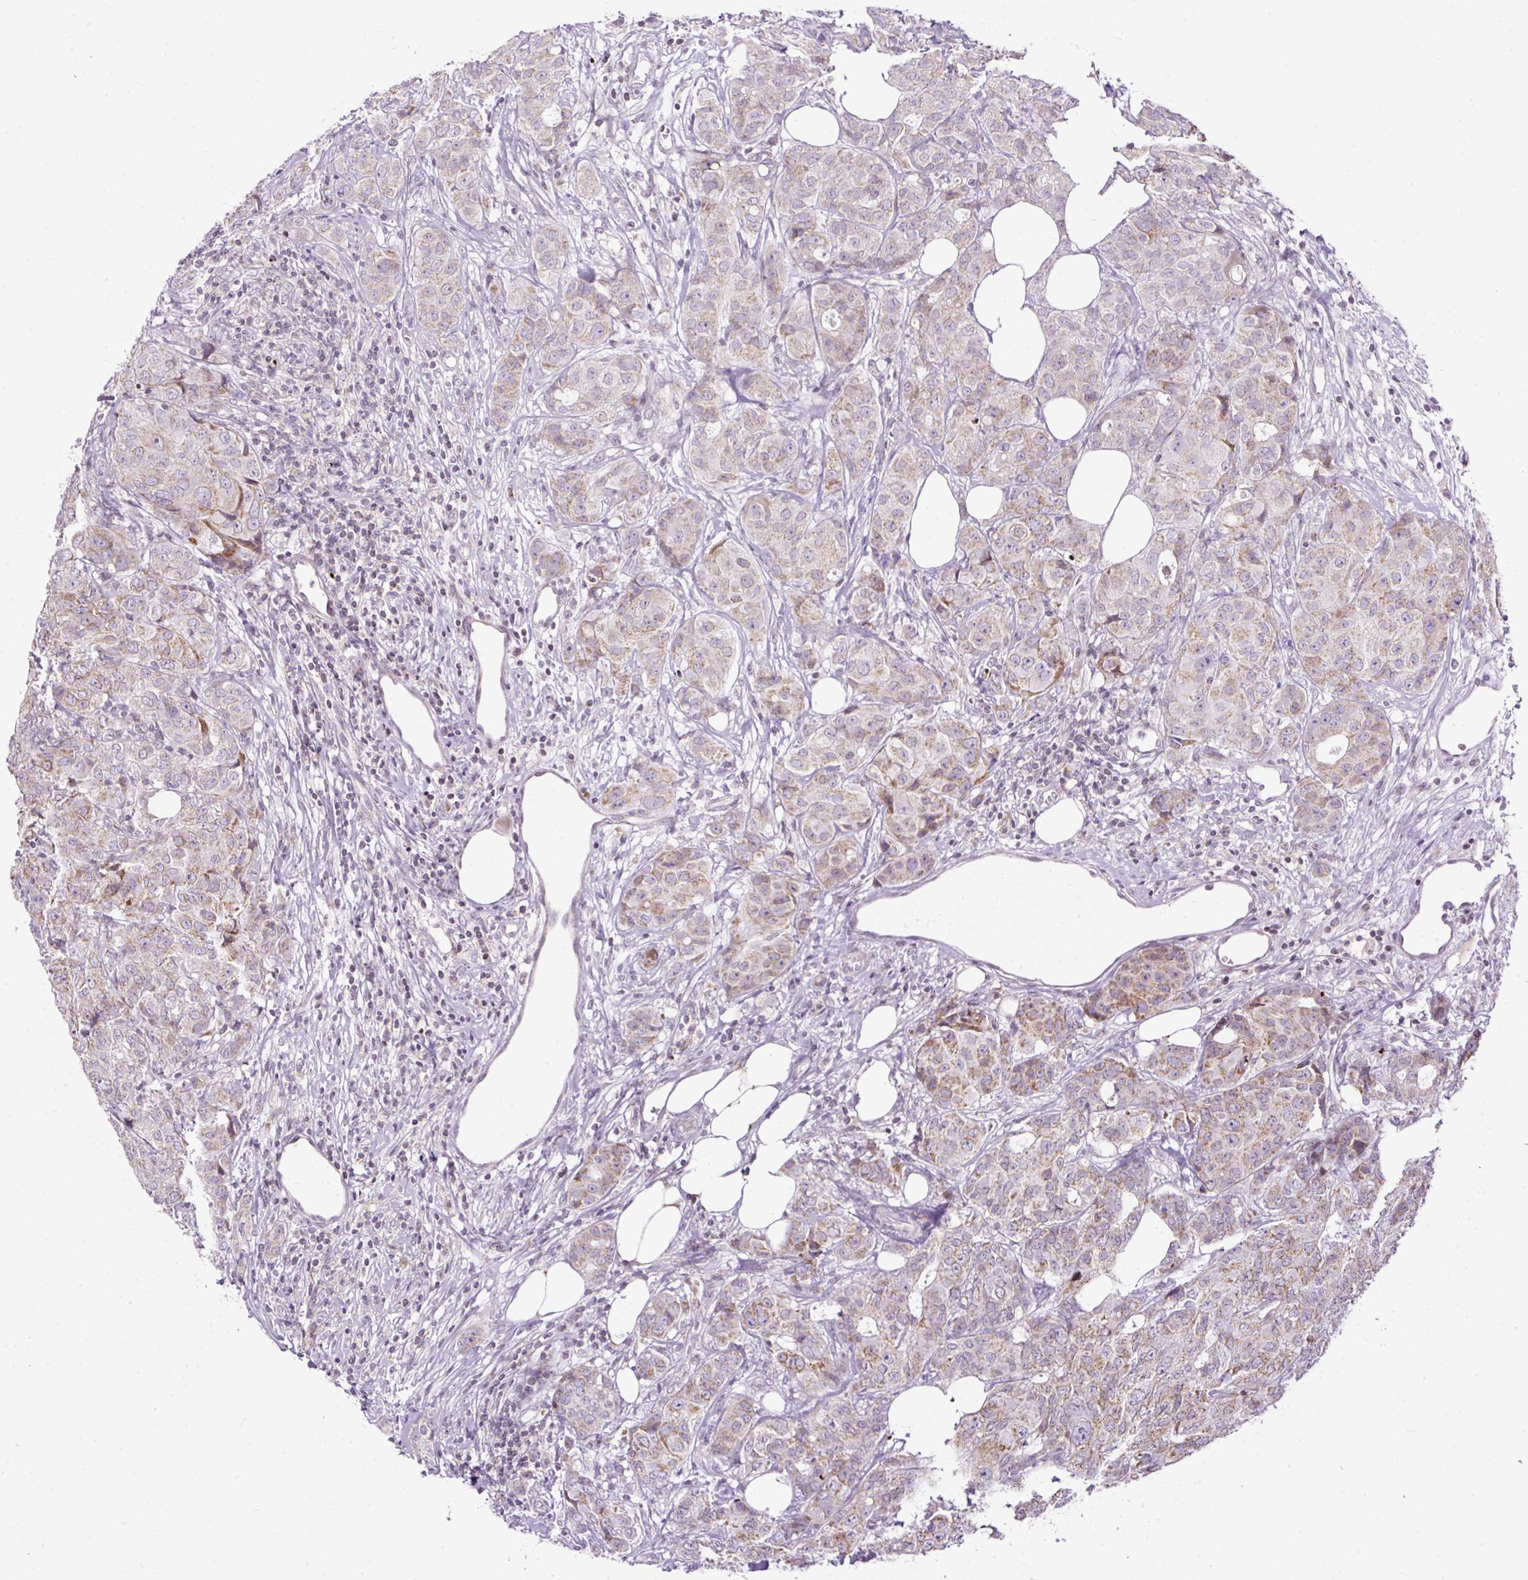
{"staining": {"intensity": "moderate", "quantity": "25%-75%", "location": "cytoplasmic/membranous"}, "tissue": "breast cancer", "cell_type": "Tumor cells", "image_type": "cancer", "snomed": [{"axis": "morphology", "description": "Duct carcinoma"}, {"axis": "topography", "description": "Breast"}], "caption": "Tumor cells demonstrate medium levels of moderate cytoplasmic/membranous expression in approximately 25%-75% of cells in human breast cancer. (Brightfield microscopy of DAB IHC at high magnification).", "gene": "FMC1", "patient": {"sex": "female", "age": 43}}